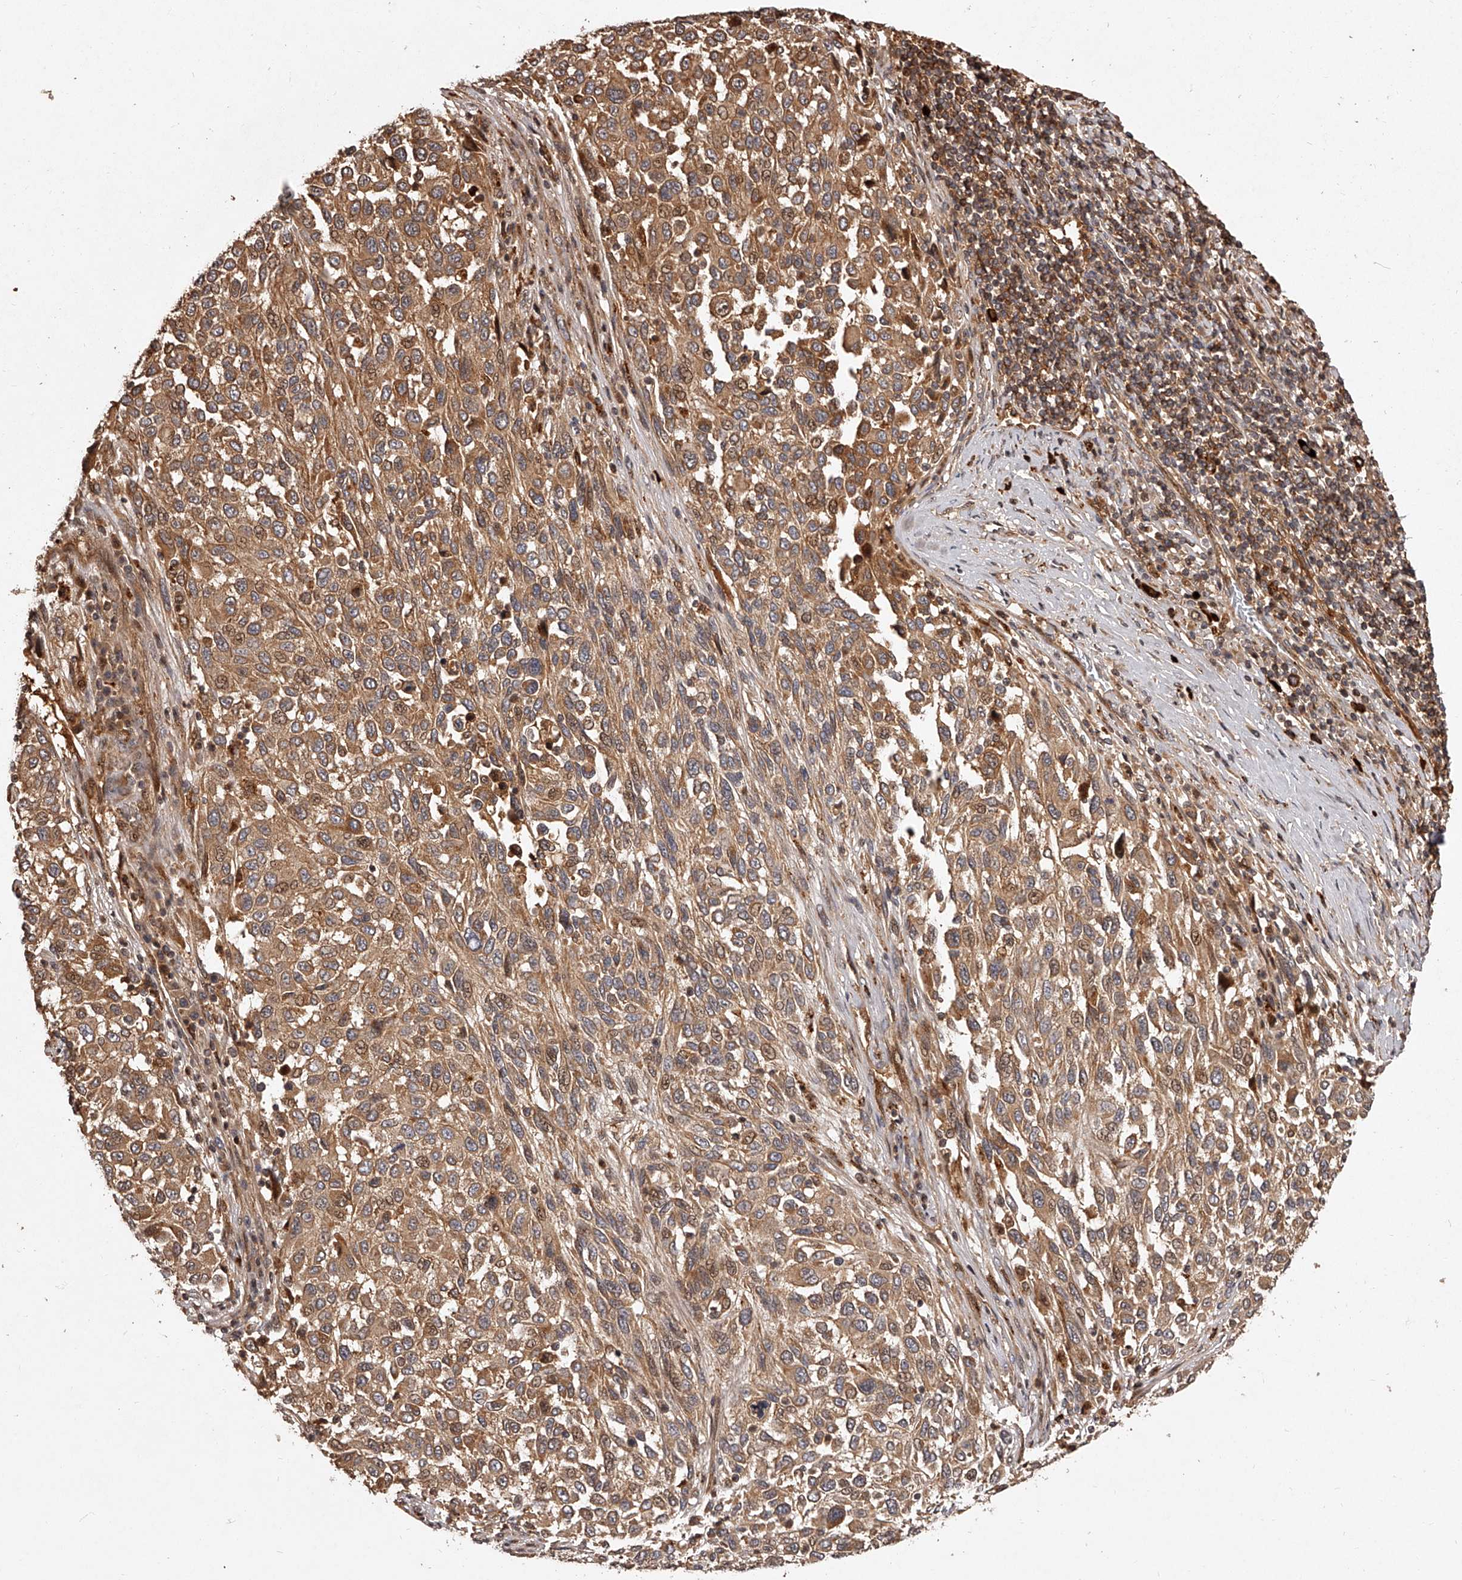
{"staining": {"intensity": "moderate", "quantity": ">75%", "location": "cytoplasmic/membranous"}, "tissue": "melanoma", "cell_type": "Tumor cells", "image_type": "cancer", "snomed": [{"axis": "morphology", "description": "Malignant melanoma, Metastatic site"}, {"axis": "topography", "description": "Lymph node"}], "caption": "Immunohistochemical staining of melanoma exhibits moderate cytoplasmic/membranous protein positivity in approximately >75% of tumor cells.", "gene": "CRYZL1", "patient": {"sex": "male", "age": 61}}